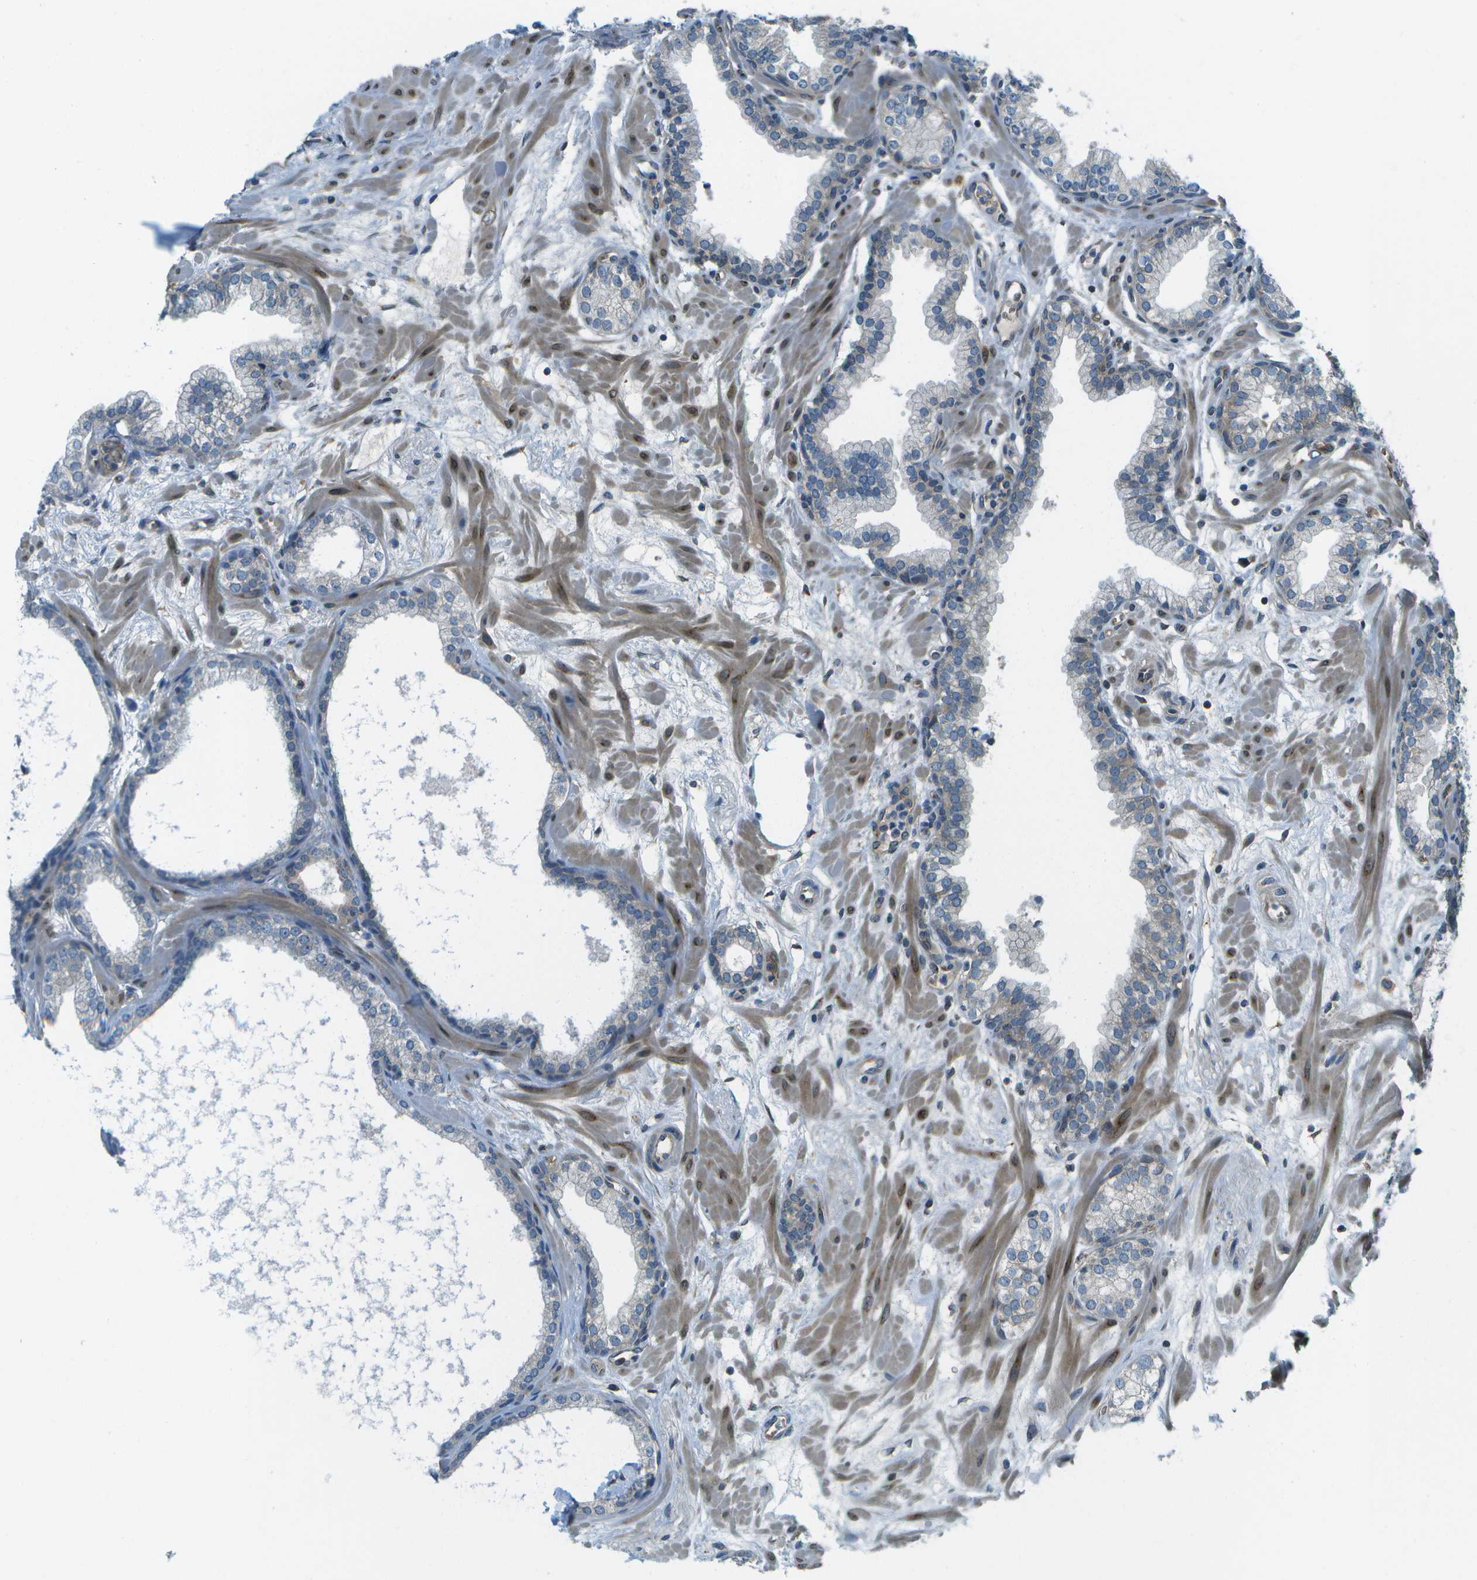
{"staining": {"intensity": "negative", "quantity": "none", "location": "none"}, "tissue": "prostate", "cell_type": "Glandular cells", "image_type": "normal", "snomed": [{"axis": "morphology", "description": "Normal tissue, NOS"}, {"axis": "morphology", "description": "Urothelial carcinoma, Low grade"}, {"axis": "topography", "description": "Urinary bladder"}, {"axis": "topography", "description": "Prostate"}], "caption": "Prostate was stained to show a protein in brown. There is no significant staining in glandular cells.", "gene": "CTIF", "patient": {"sex": "male", "age": 60}}